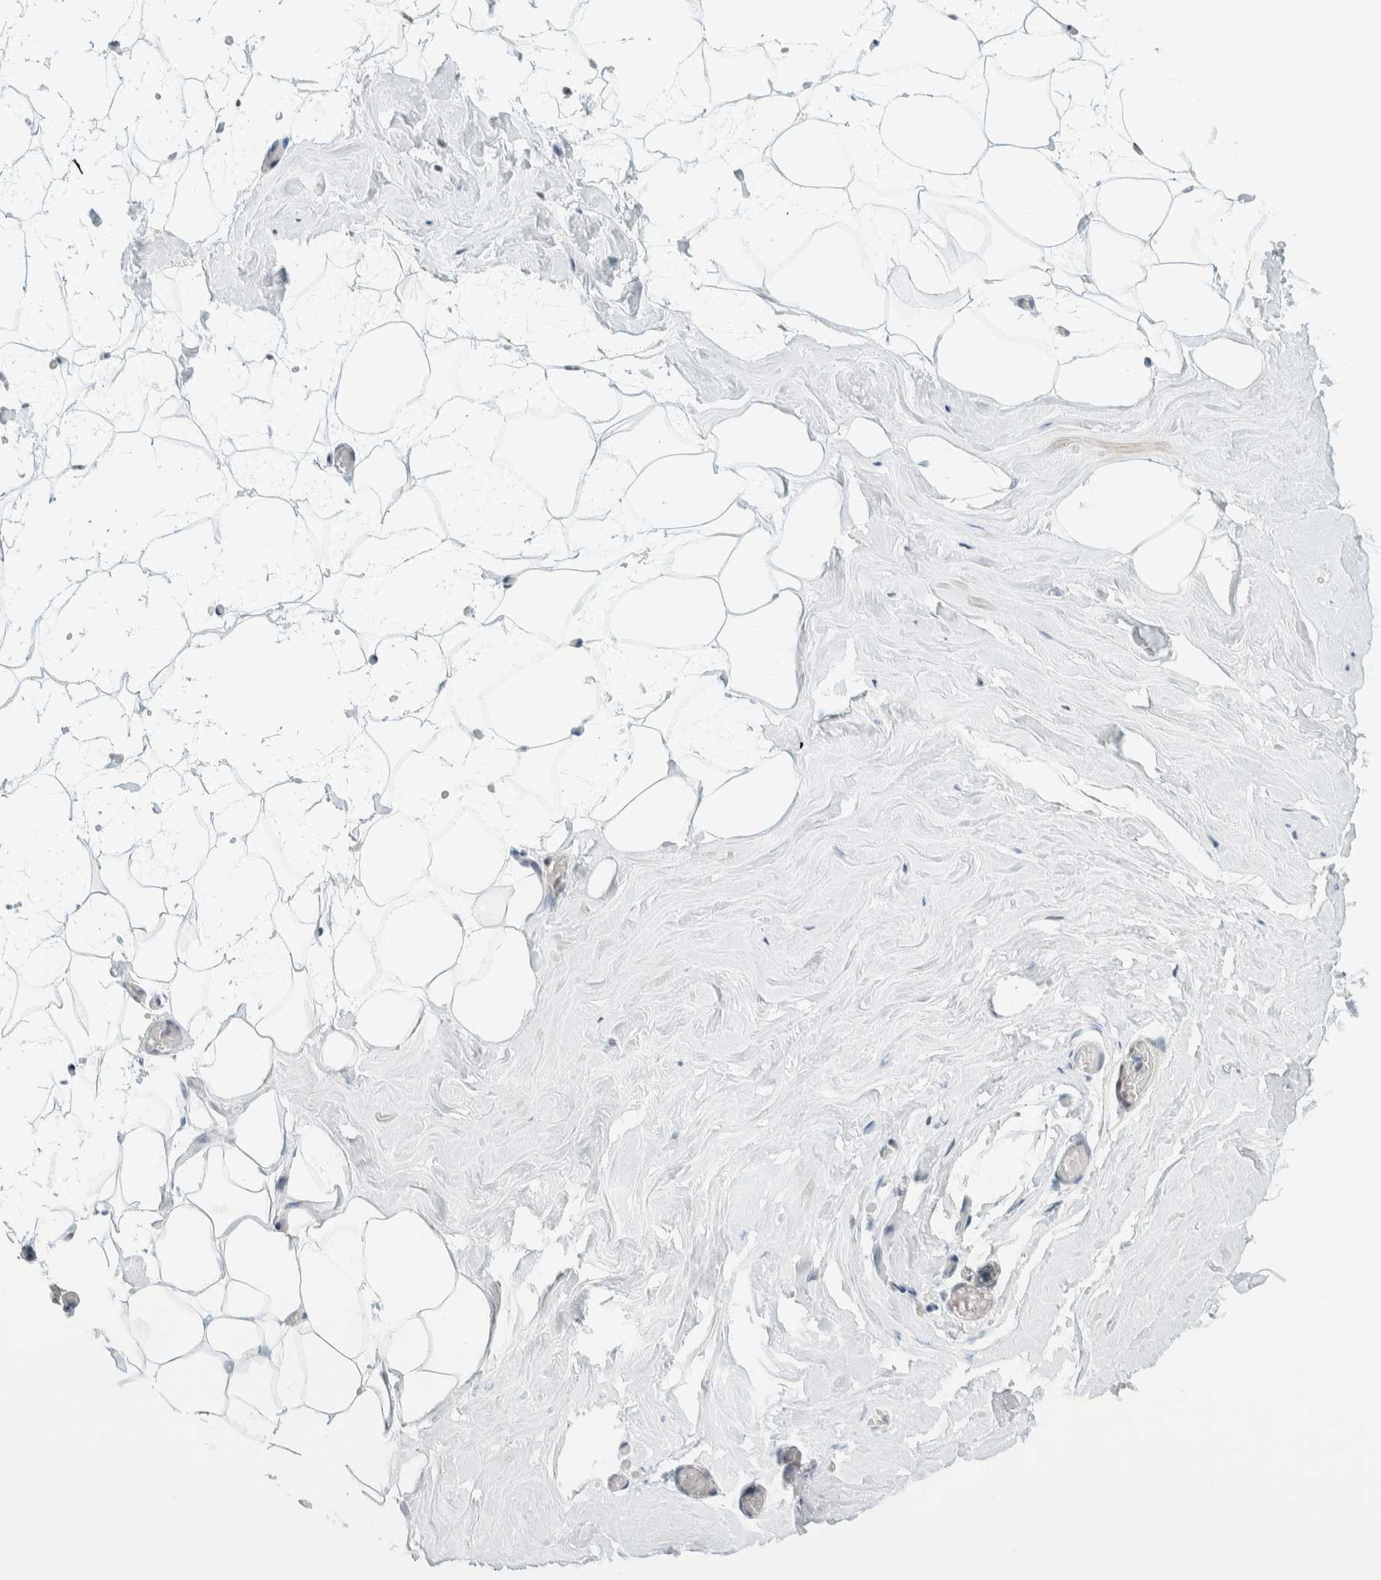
{"staining": {"intensity": "moderate", "quantity": "25%-75%", "location": "nuclear"}, "tissue": "adipose tissue", "cell_type": "Adipocytes", "image_type": "normal", "snomed": [{"axis": "morphology", "description": "Normal tissue, NOS"}, {"axis": "morphology", "description": "Fibrosis, NOS"}, {"axis": "topography", "description": "Breast"}, {"axis": "topography", "description": "Adipose tissue"}], "caption": "Moderate nuclear positivity is present in approximately 25%-75% of adipocytes in unremarkable adipose tissue.", "gene": "ZNF683", "patient": {"sex": "female", "age": 39}}